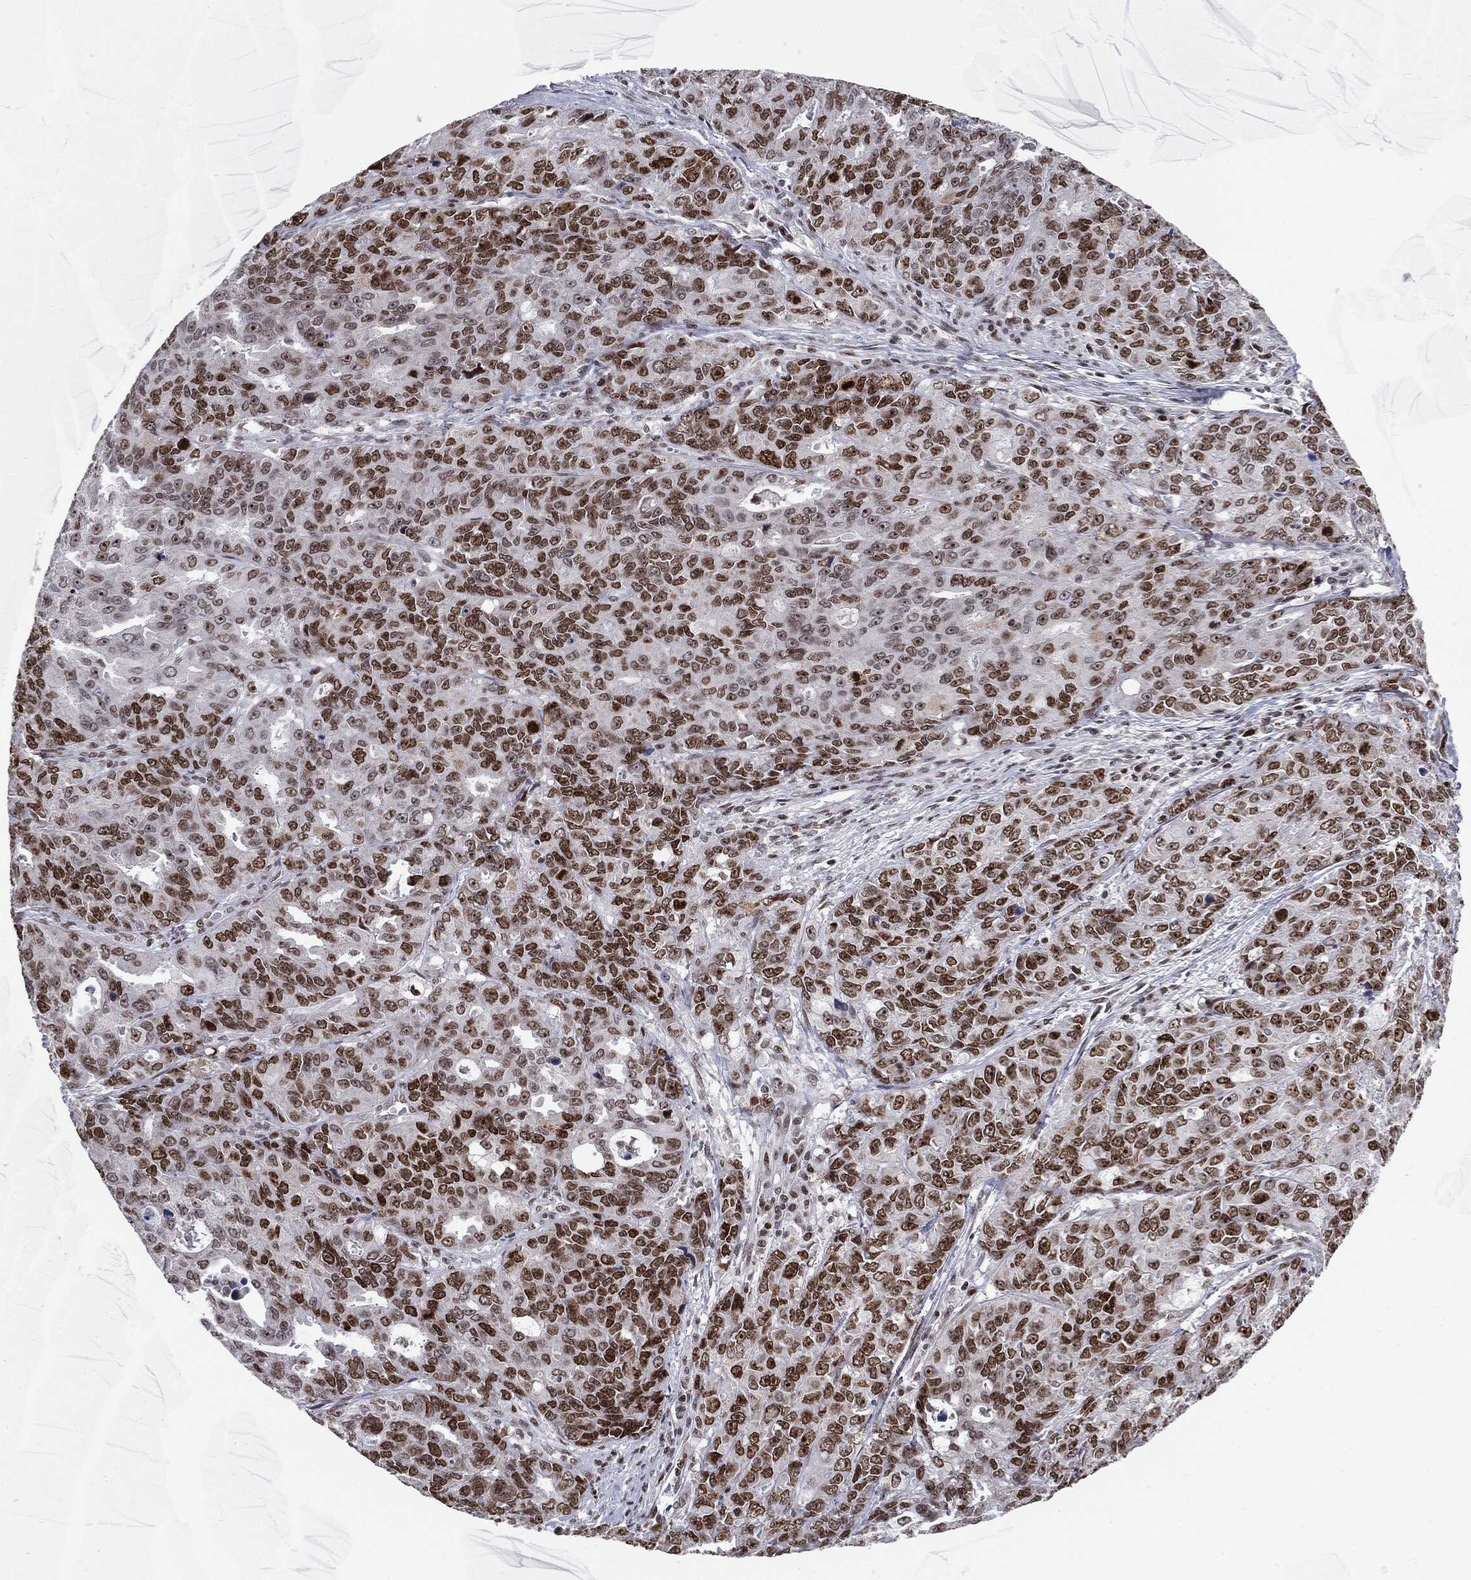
{"staining": {"intensity": "strong", "quantity": ">75%", "location": "nuclear"}, "tissue": "endometrial cancer", "cell_type": "Tumor cells", "image_type": "cancer", "snomed": [{"axis": "morphology", "description": "Adenocarcinoma, NOS"}, {"axis": "topography", "description": "Uterus"}], "caption": "Strong nuclear positivity is present in about >75% of tumor cells in endometrial cancer.", "gene": "MDC1", "patient": {"sex": "female", "age": 79}}